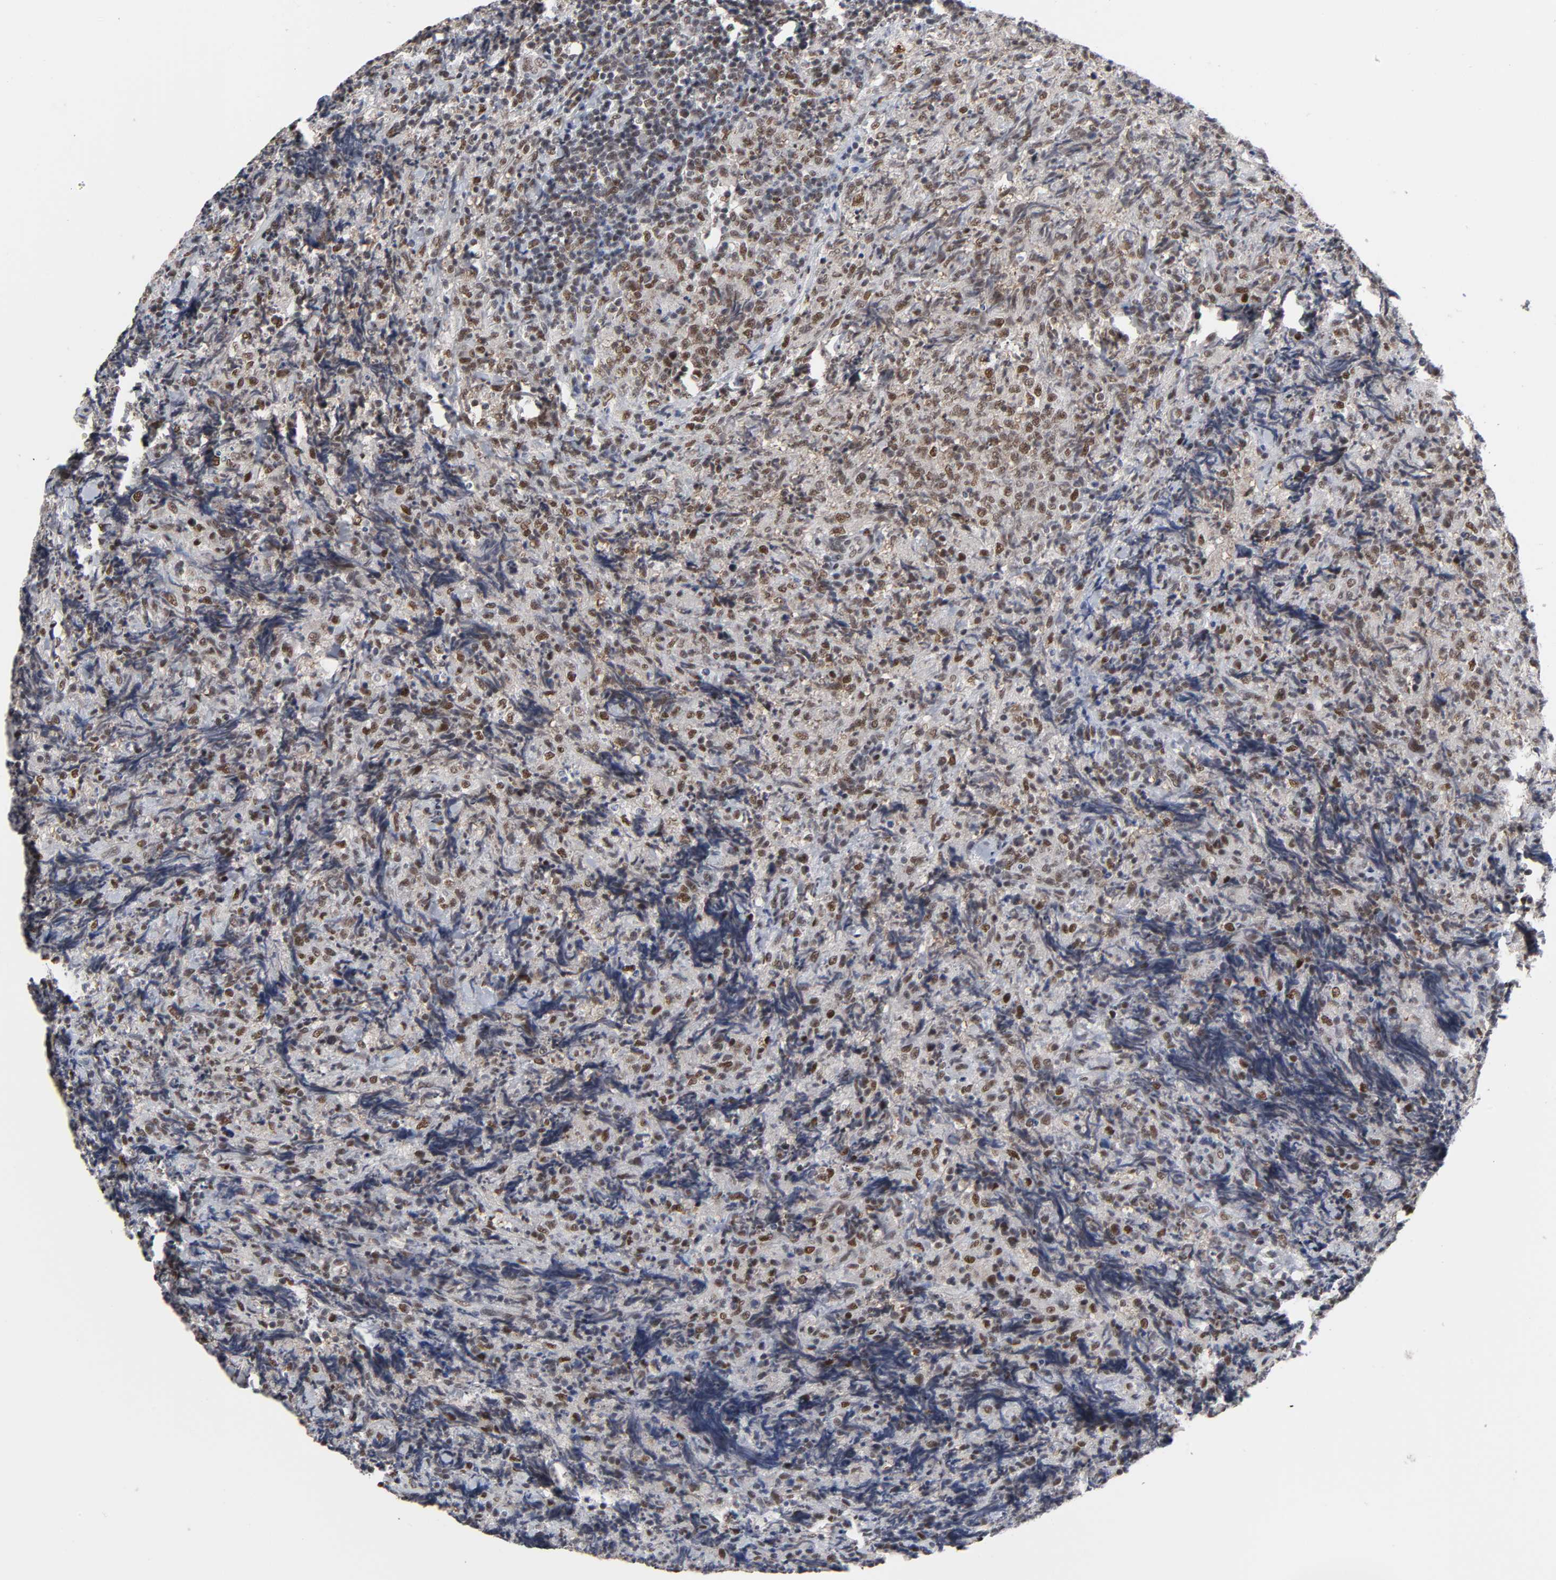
{"staining": {"intensity": "moderate", "quantity": ">75%", "location": "nuclear"}, "tissue": "lymphoma", "cell_type": "Tumor cells", "image_type": "cancer", "snomed": [{"axis": "morphology", "description": "Malignant lymphoma, non-Hodgkin's type, High grade"}, {"axis": "topography", "description": "Tonsil"}], "caption": "Brown immunohistochemical staining in human lymphoma reveals moderate nuclear staining in approximately >75% of tumor cells.", "gene": "TRIM33", "patient": {"sex": "female", "age": 36}}